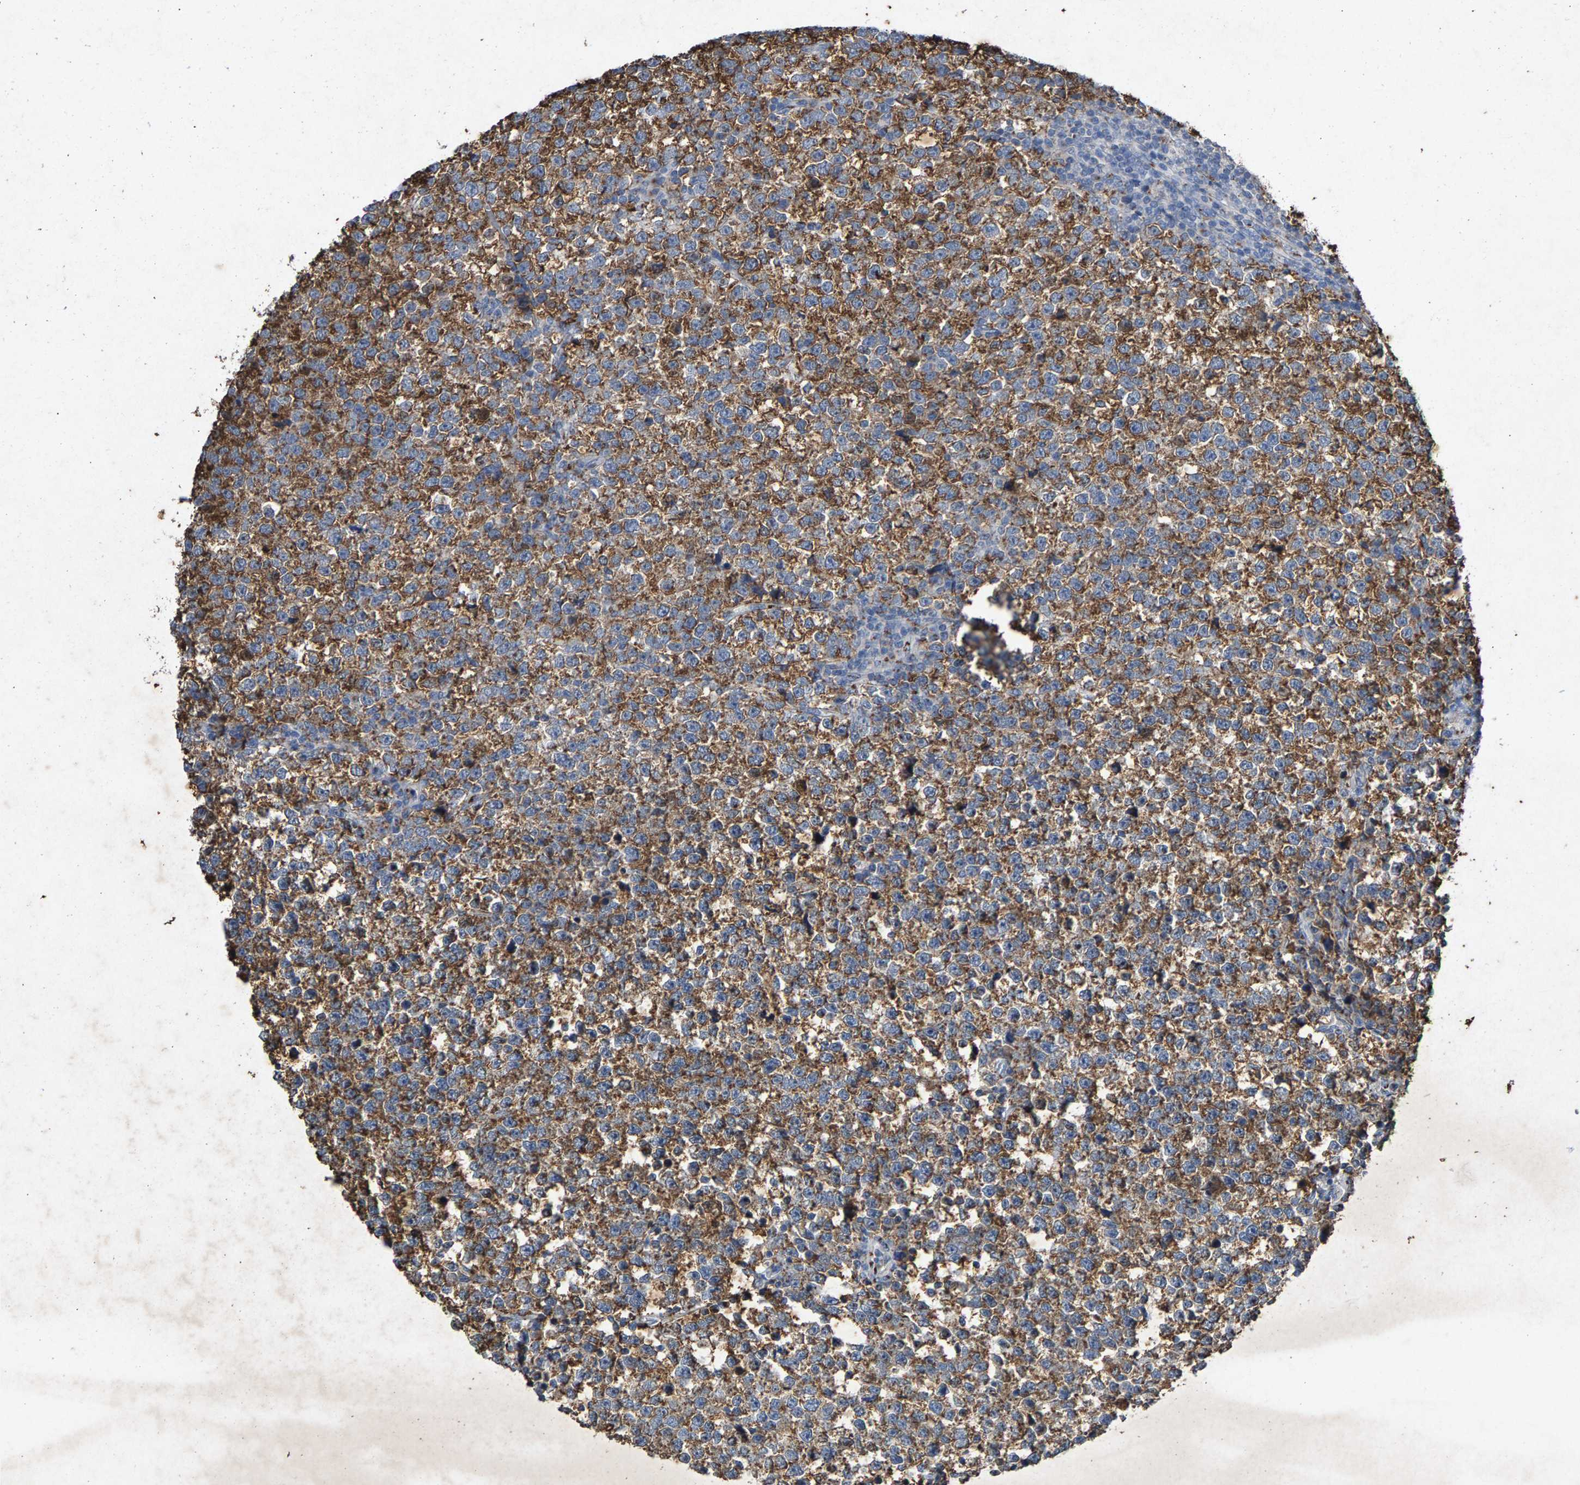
{"staining": {"intensity": "moderate", "quantity": ">75%", "location": "cytoplasmic/membranous"}, "tissue": "testis cancer", "cell_type": "Tumor cells", "image_type": "cancer", "snomed": [{"axis": "morphology", "description": "Normal tissue, NOS"}, {"axis": "morphology", "description": "Seminoma, NOS"}, {"axis": "topography", "description": "Testis"}], "caption": "Moderate cytoplasmic/membranous expression is seen in about >75% of tumor cells in testis cancer. Using DAB (3,3'-diaminobenzidine) (brown) and hematoxylin (blue) stains, captured at high magnification using brightfield microscopy.", "gene": "MAN2A1", "patient": {"sex": "male", "age": 43}}